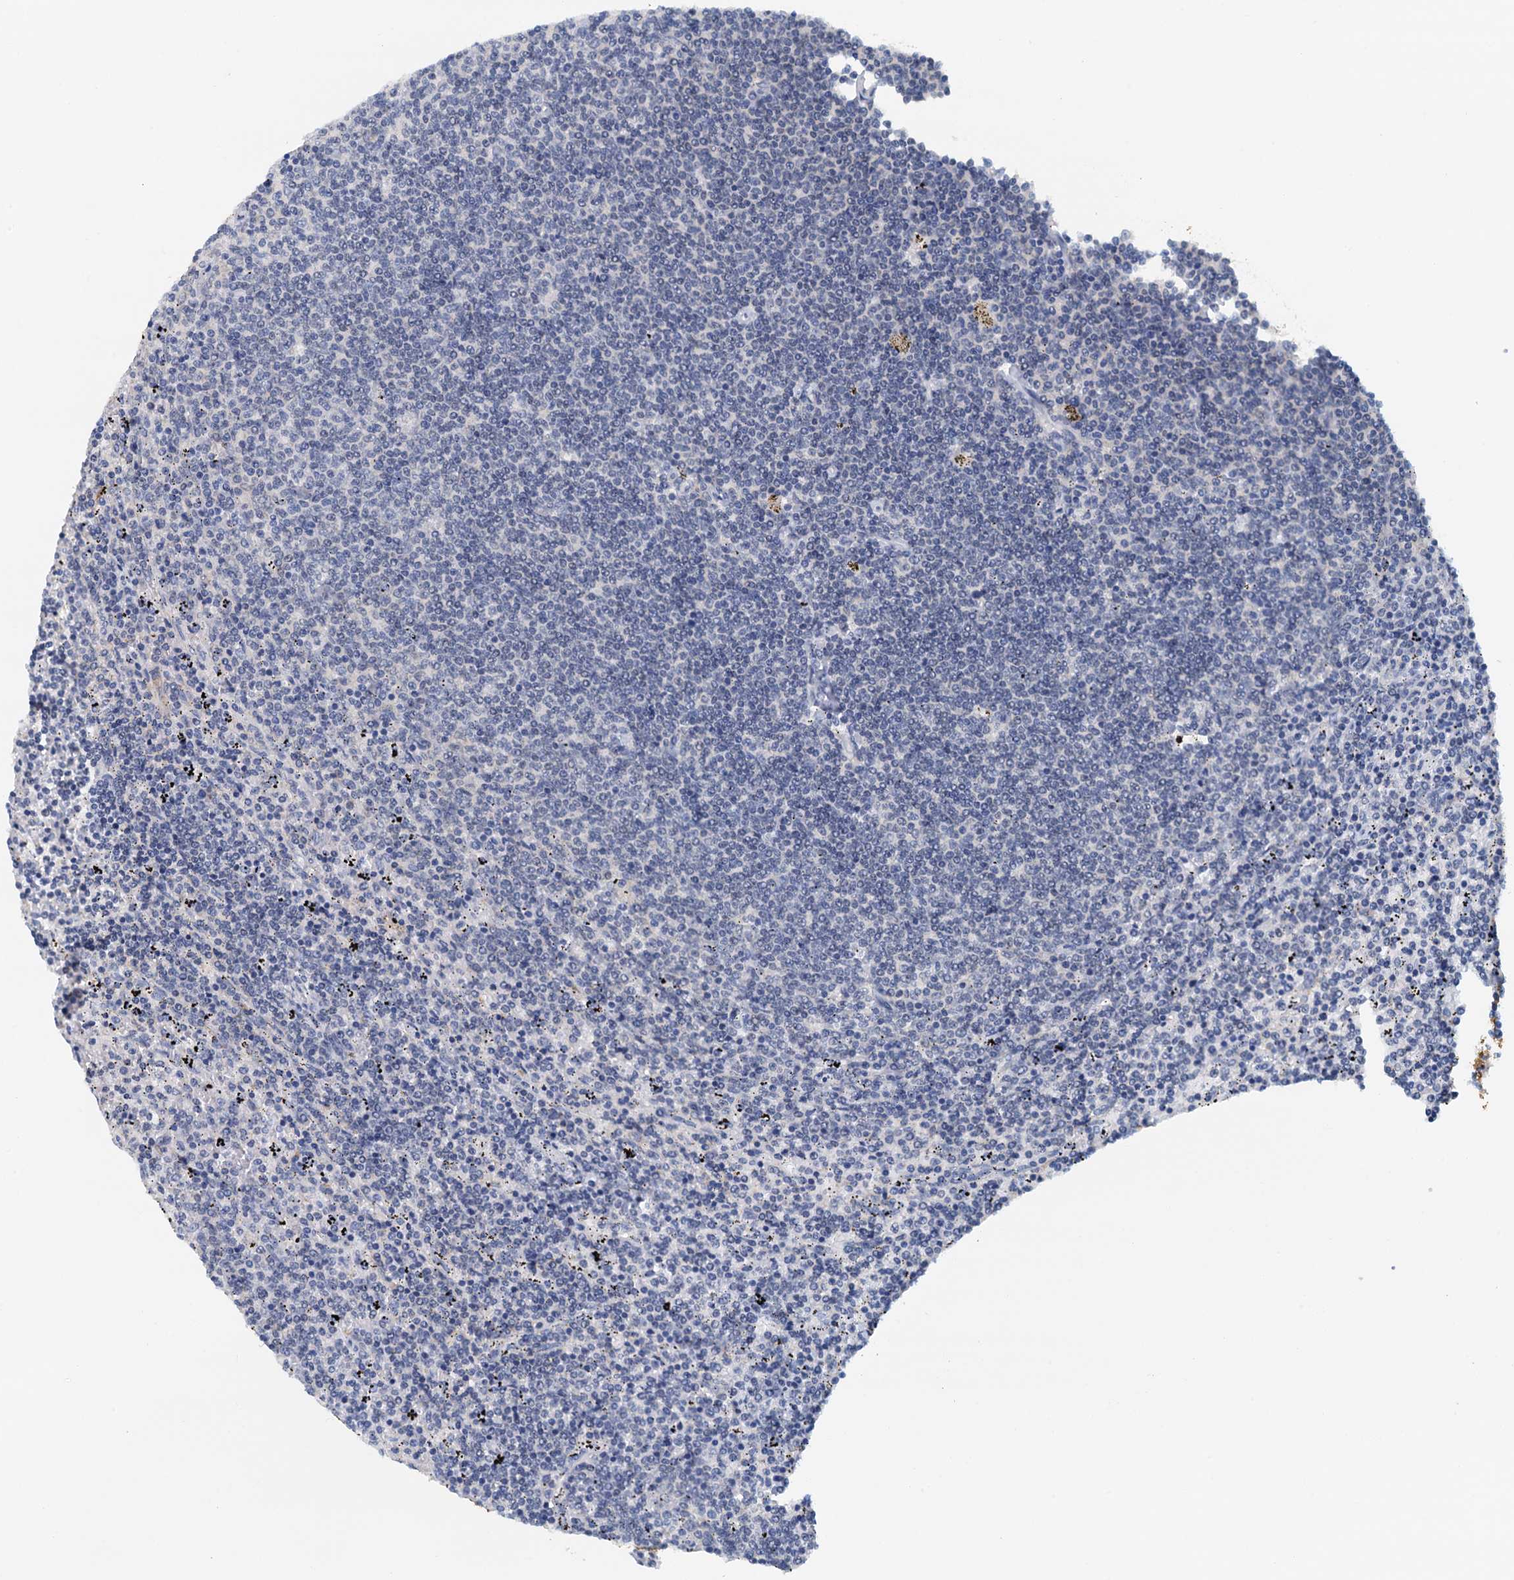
{"staining": {"intensity": "negative", "quantity": "none", "location": "none"}, "tissue": "lymphoma", "cell_type": "Tumor cells", "image_type": "cancer", "snomed": [{"axis": "morphology", "description": "Malignant lymphoma, non-Hodgkin's type, Low grade"}, {"axis": "topography", "description": "Spleen"}], "caption": "DAB immunohistochemical staining of human lymphoma demonstrates no significant expression in tumor cells.", "gene": "DTD1", "patient": {"sex": "female", "age": 50}}